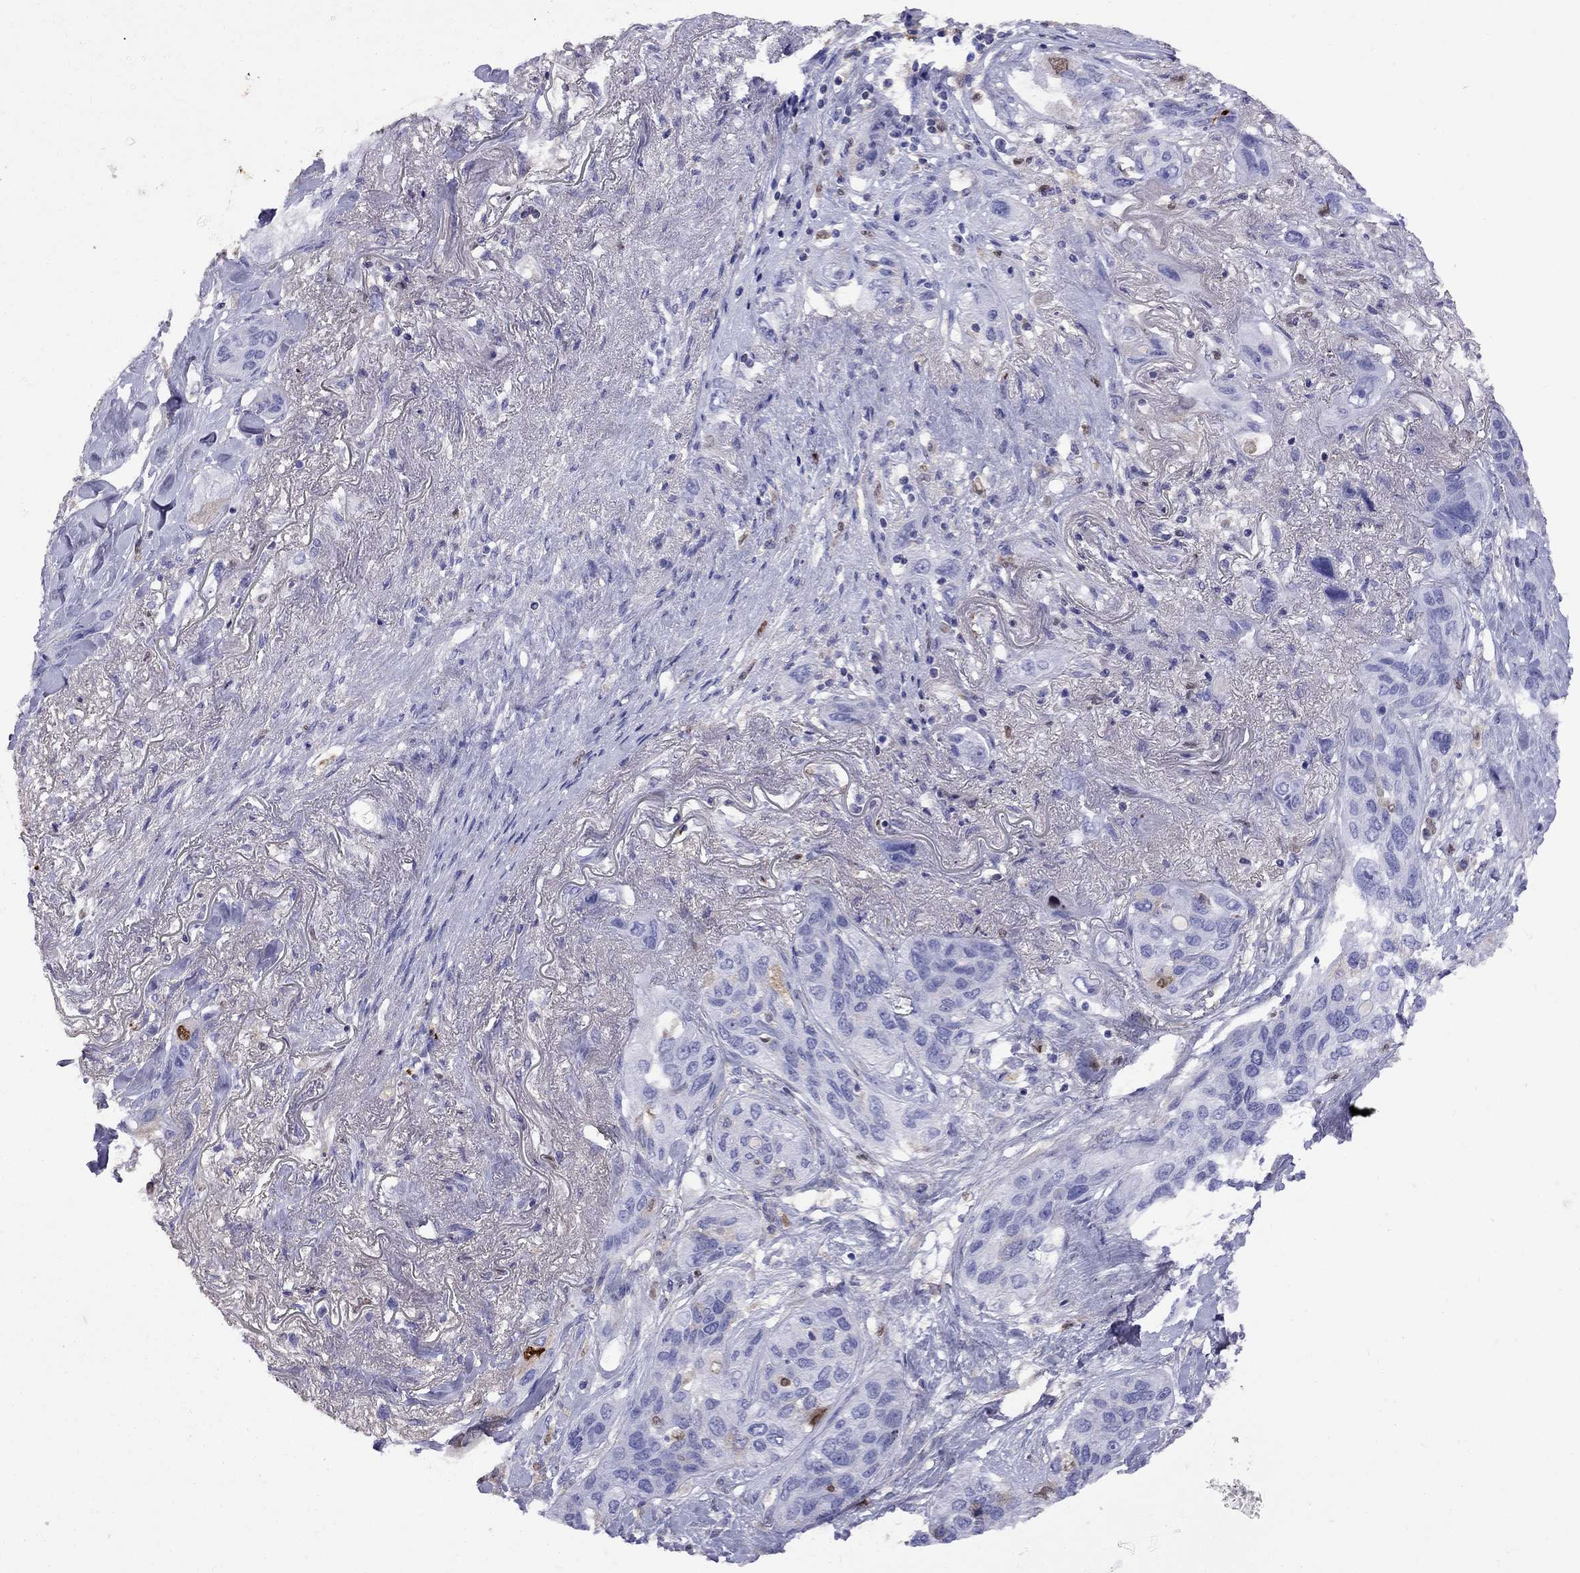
{"staining": {"intensity": "negative", "quantity": "none", "location": "none"}, "tissue": "lung cancer", "cell_type": "Tumor cells", "image_type": "cancer", "snomed": [{"axis": "morphology", "description": "Squamous cell carcinoma, NOS"}, {"axis": "topography", "description": "Lung"}], "caption": "An IHC photomicrograph of lung cancer (squamous cell carcinoma) is shown. There is no staining in tumor cells of lung cancer (squamous cell carcinoma). The staining is performed using DAB (3,3'-diaminobenzidine) brown chromogen with nuclei counter-stained in using hematoxylin.", "gene": "SERPINA3", "patient": {"sex": "female", "age": 70}}